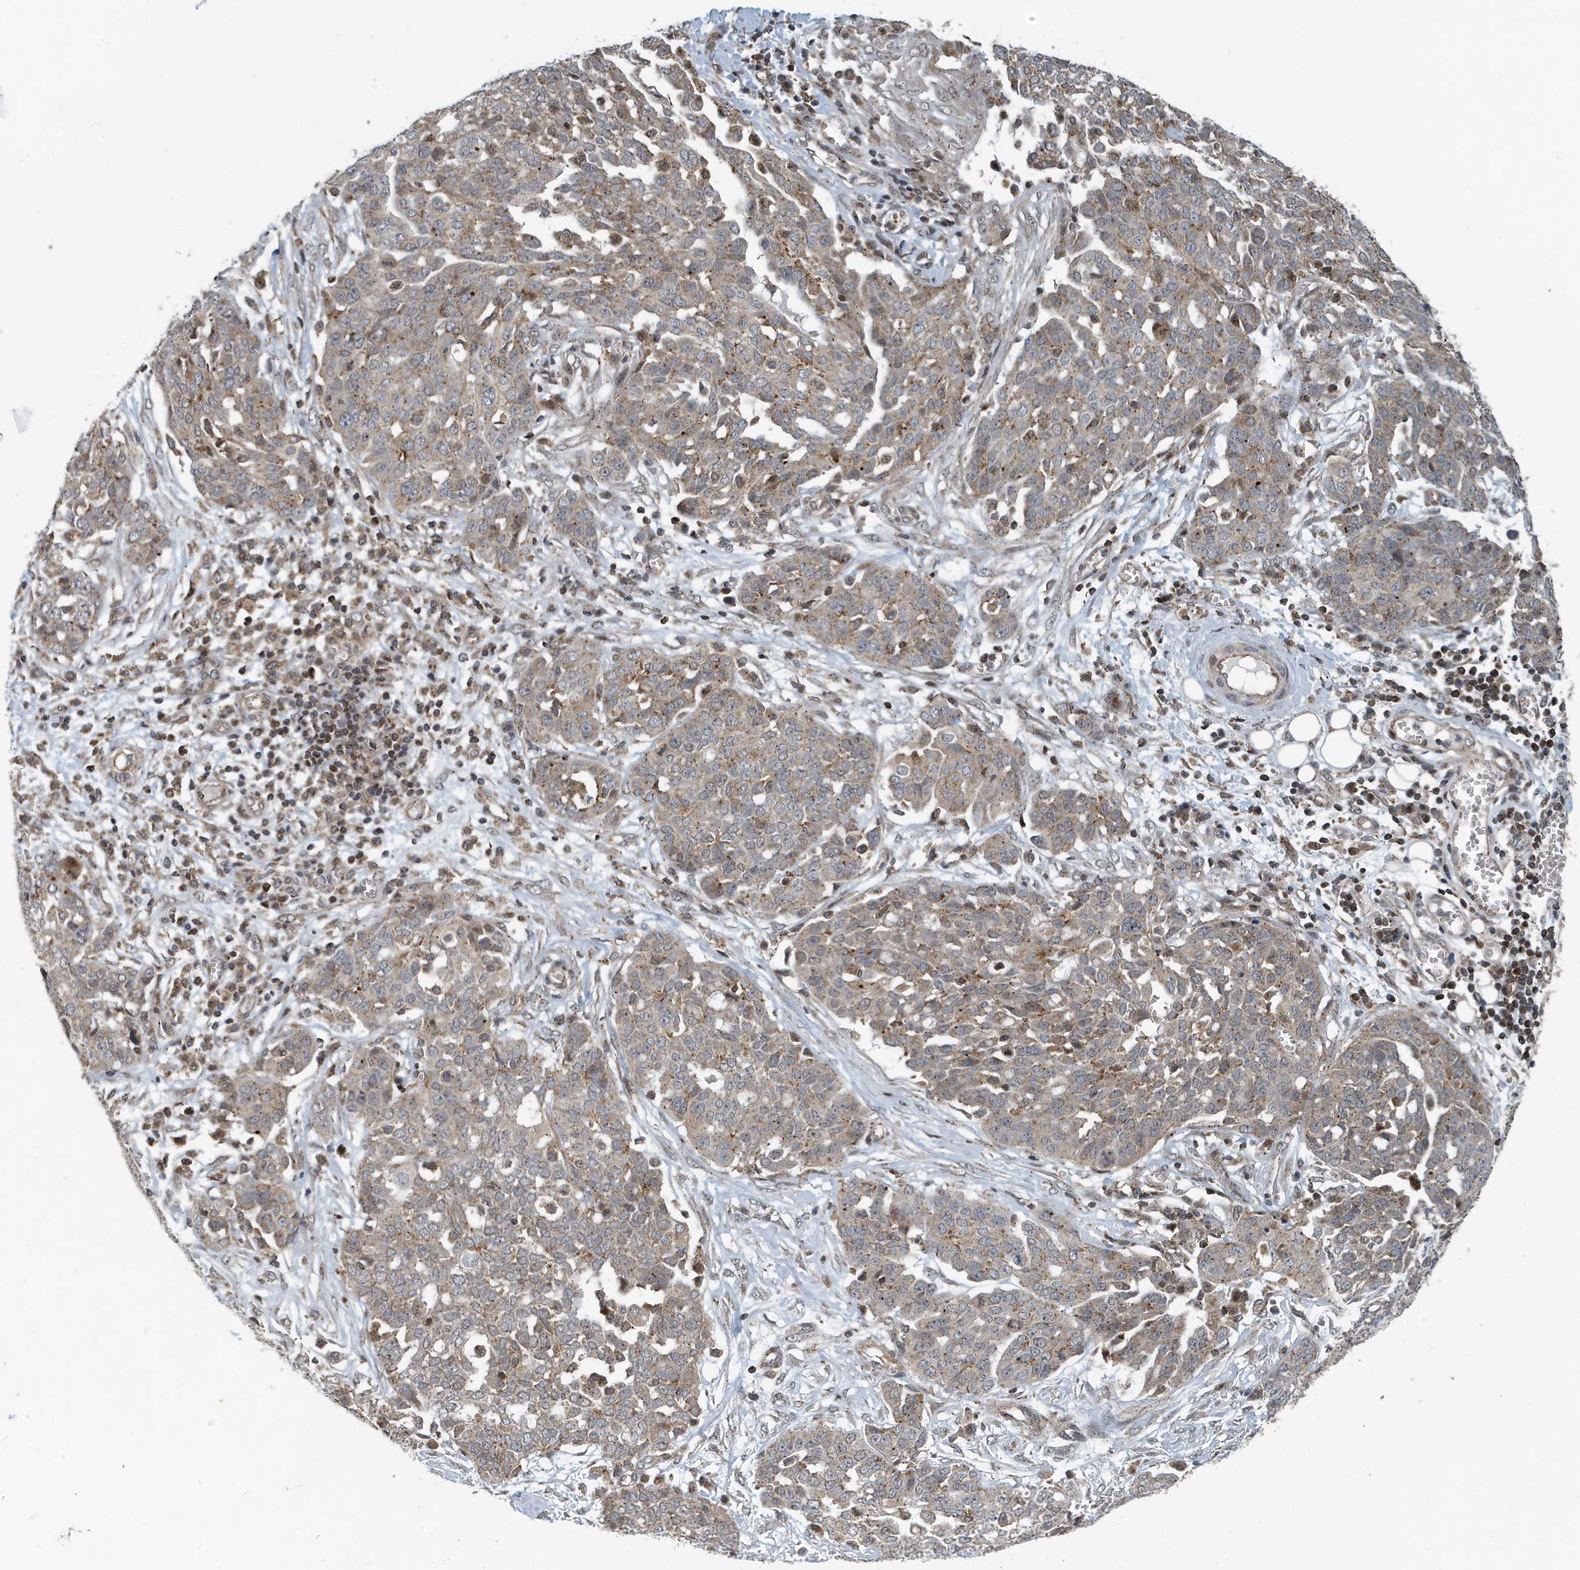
{"staining": {"intensity": "weak", "quantity": ">75%", "location": "cytoplasmic/membranous"}, "tissue": "ovarian cancer", "cell_type": "Tumor cells", "image_type": "cancer", "snomed": [{"axis": "morphology", "description": "Cystadenocarcinoma, serous, NOS"}, {"axis": "topography", "description": "Soft tissue"}, {"axis": "topography", "description": "Ovary"}], "caption": "Weak cytoplasmic/membranous positivity is identified in approximately >75% of tumor cells in serous cystadenocarcinoma (ovarian).", "gene": "KIF15", "patient": {"sex": "female", "age": 57}}